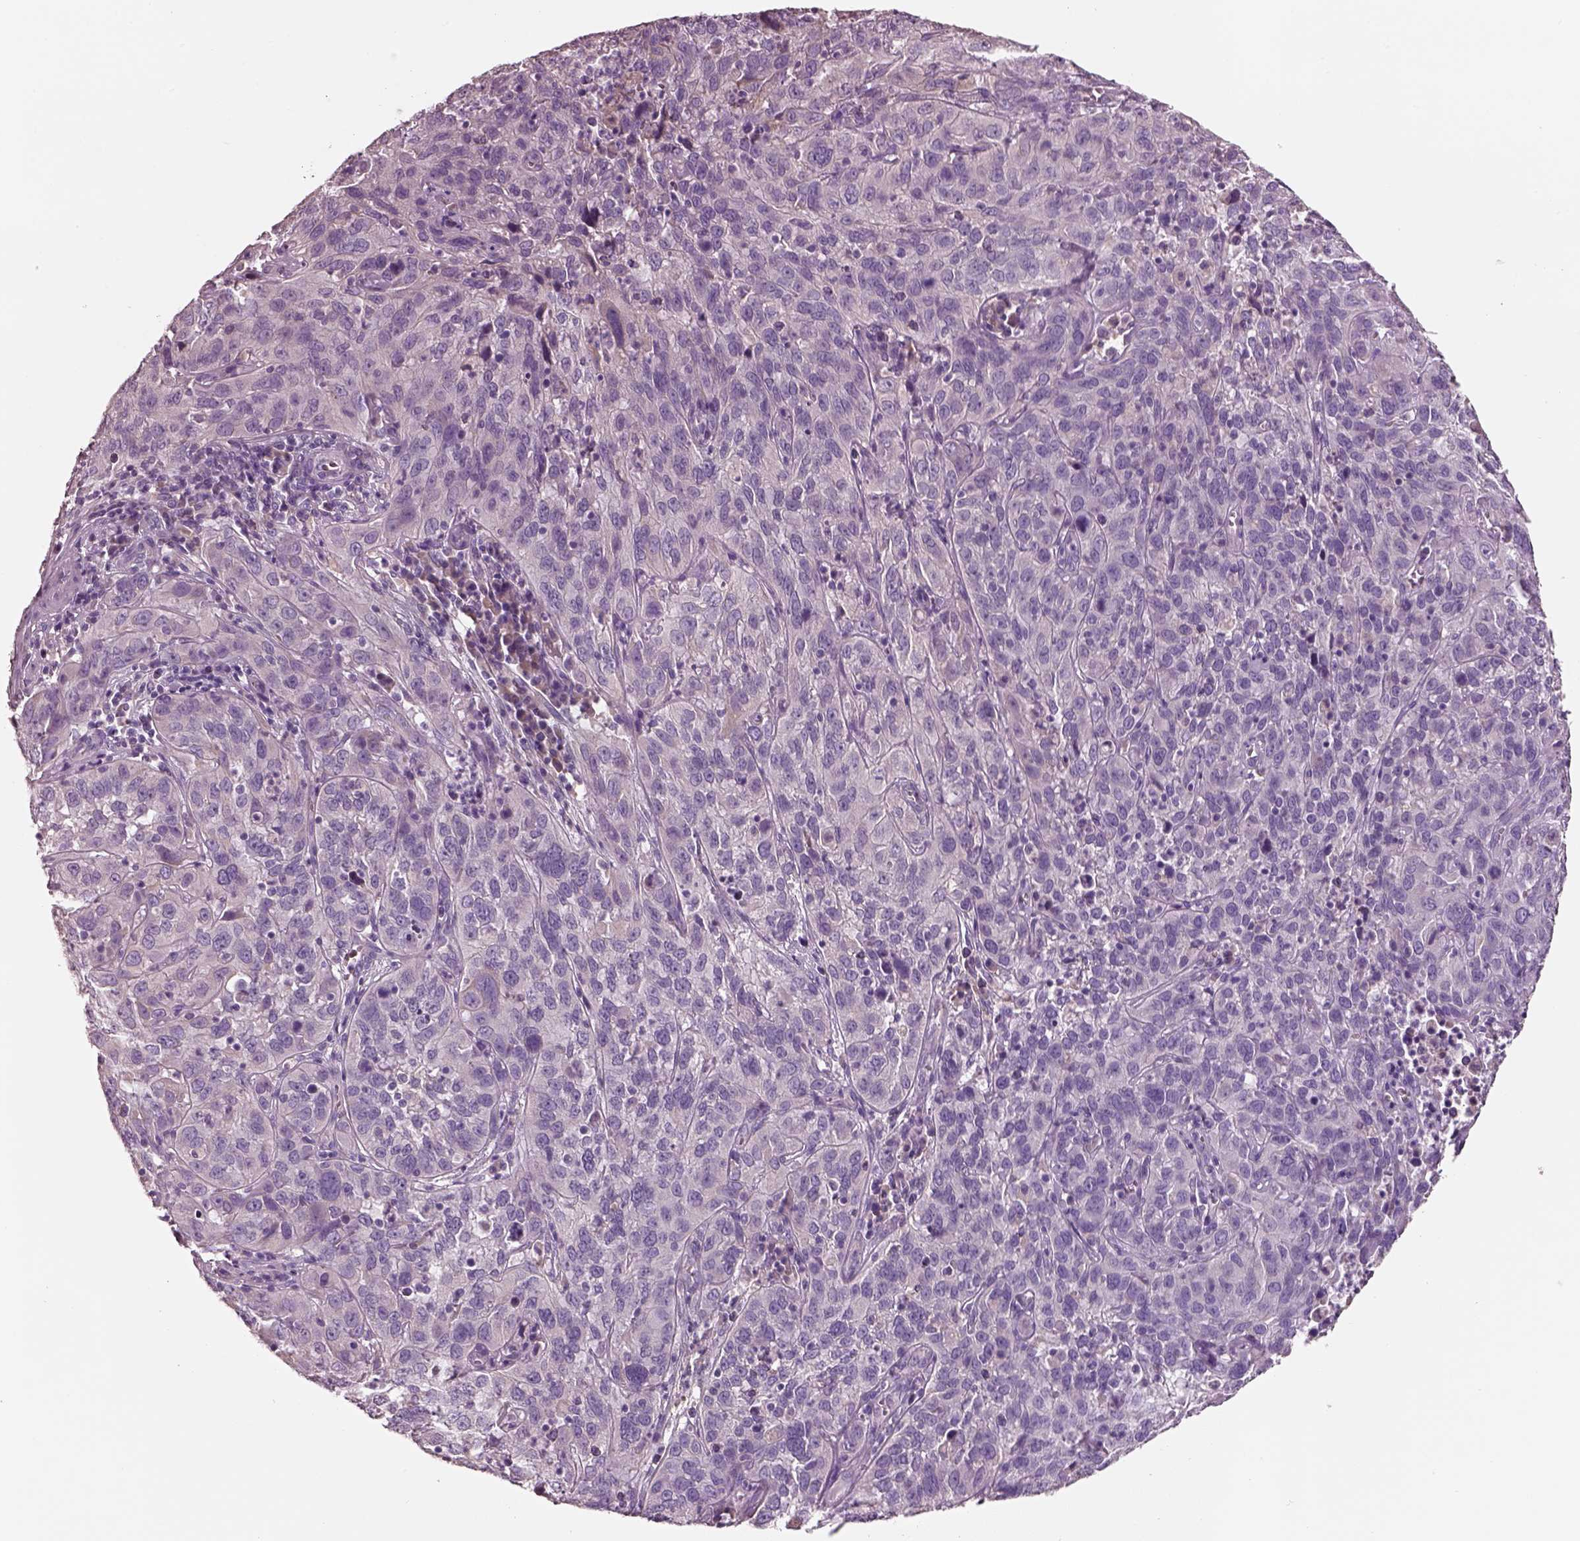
{"staining": {"intensity": "negative", "quantity": "none", "location": "none"}, "tissue": "cervical cancer", "cell_type": "Tumor cells", "image_type": "cancer", "snomed": [{"axis": "morphology", "description": "Squamous cell carcinoma, NOS"}, {"axis": "topography", "description": "Cervix"}], "caption": "DAB (3,3'-diaminobenzidine) immunohistochemical staining of cervical cancer (squamous cell carcinoma) reveals no significant staining in tumor cells.", "gene": "PNOC", "patient": {"sex": "female", "age": 32}}